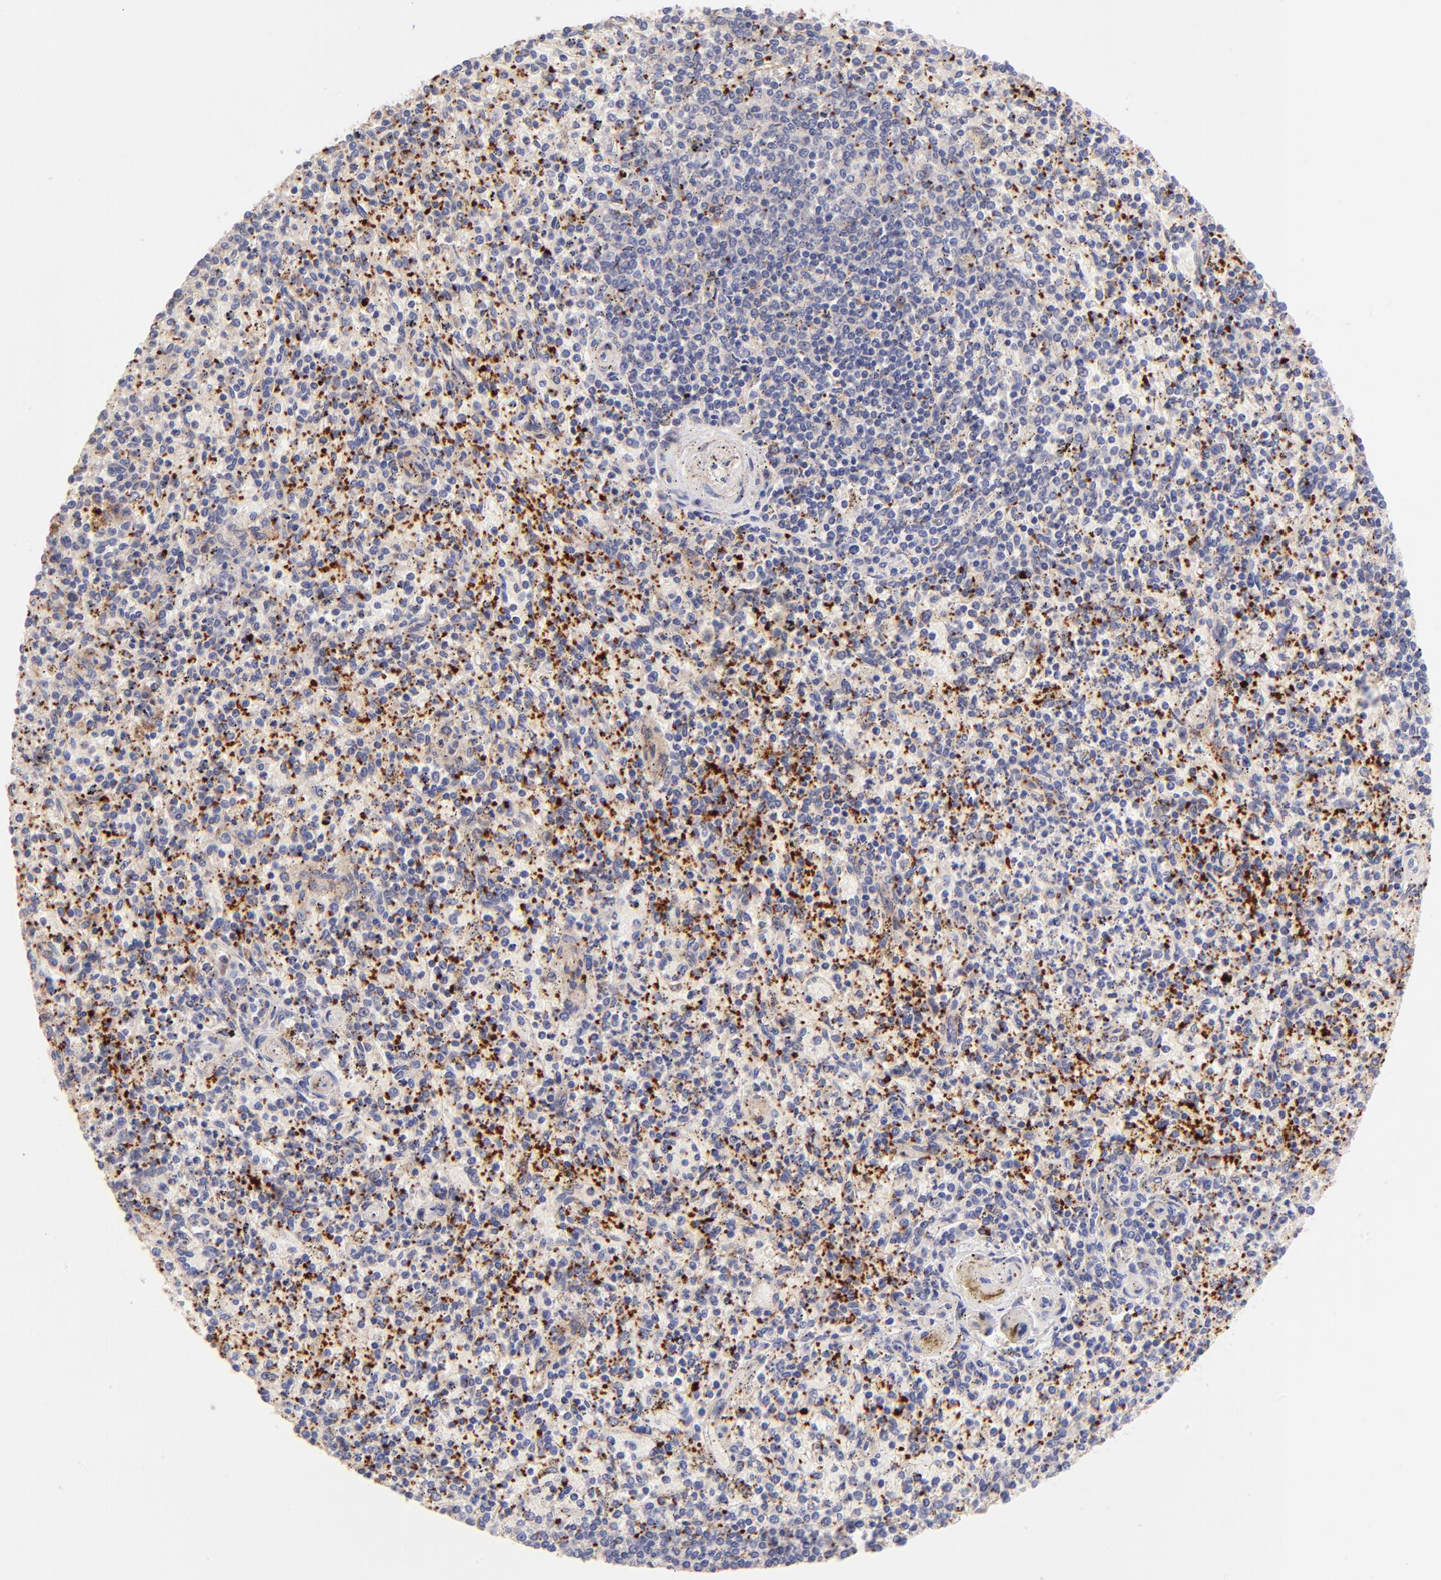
{"staining": {"intensity": "strong", "quantity": "25%-75%", "location": "cytoplasmic/membranous"}, "tissue": "spleen", "cell_type": "Cells in red pulp", "image_type": "normal", "snomed": [{"axis": "morphology", "description": "Normal tissue, NOS"}, {"axis": "topography", "description": "Spleen"}], "caption": "Immunohistochemistry (IHC) (DAB (3,3'-diaminobenzidine)) staining of unremarkable spleen shows strong cytoplasmic/membranous protein expression in approximately 25%-75% of cells in red pulp. (Brightfield microscopy of DAB IHC at high magnification).", "gene": "SPARC", "patient": {"sex": "male", "age": 72}}